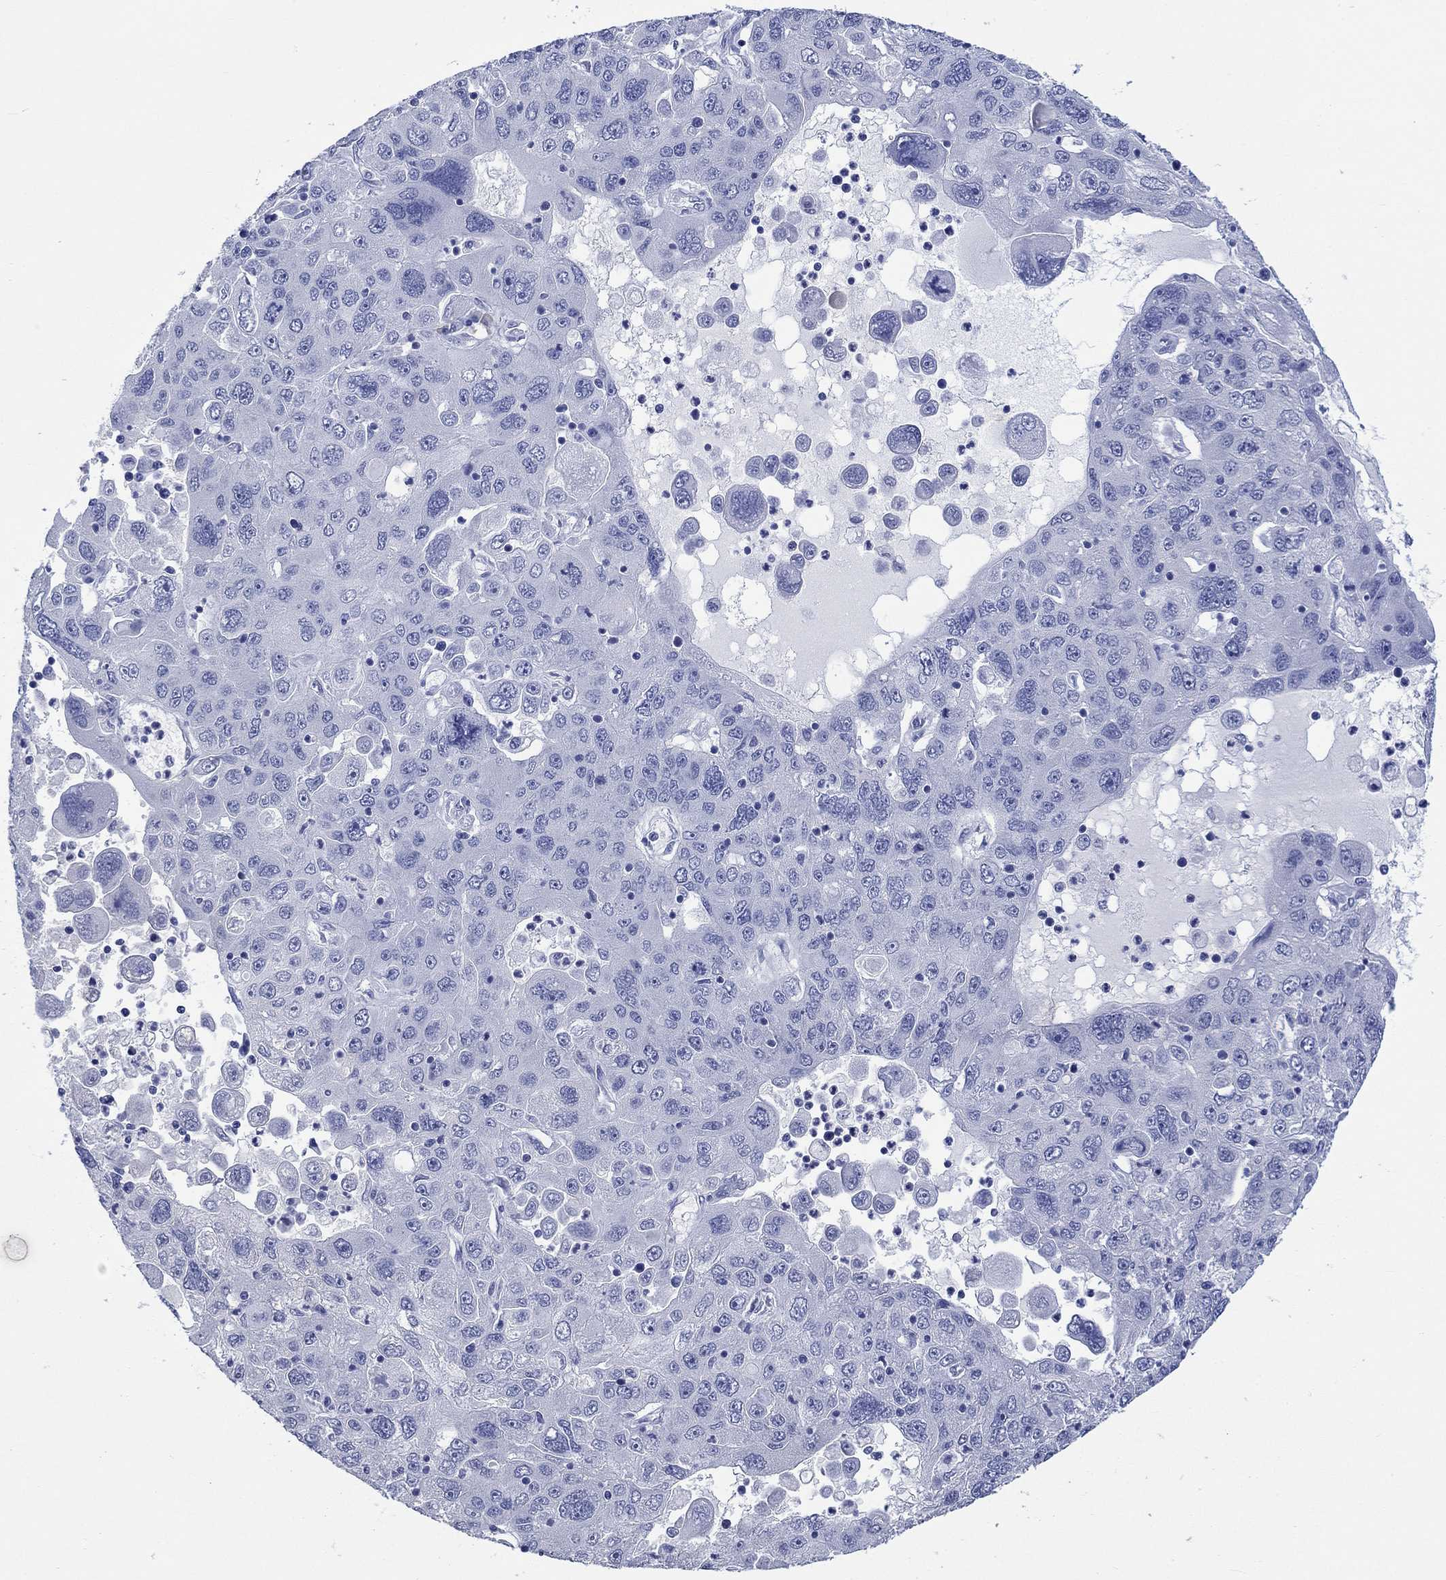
{"staining": {"intensity": "negative", "quantity": "none", "location": "none"}, "tissue": "stomach cancer", "cell_type": "Tumor cells", "image_type": "cancer", "snomed": [{"axis": "morphology", "description": "Adenocarcinoma, NOS"}, {"axis": "topography", "description": "Stomach"}], "caption": "A photomicrograph of human stomach cancer (adenocarcinoma) is negative for staining in tumor cells.", "gene": "MSI1", "patient": {"sex": "male", "age": 56}}